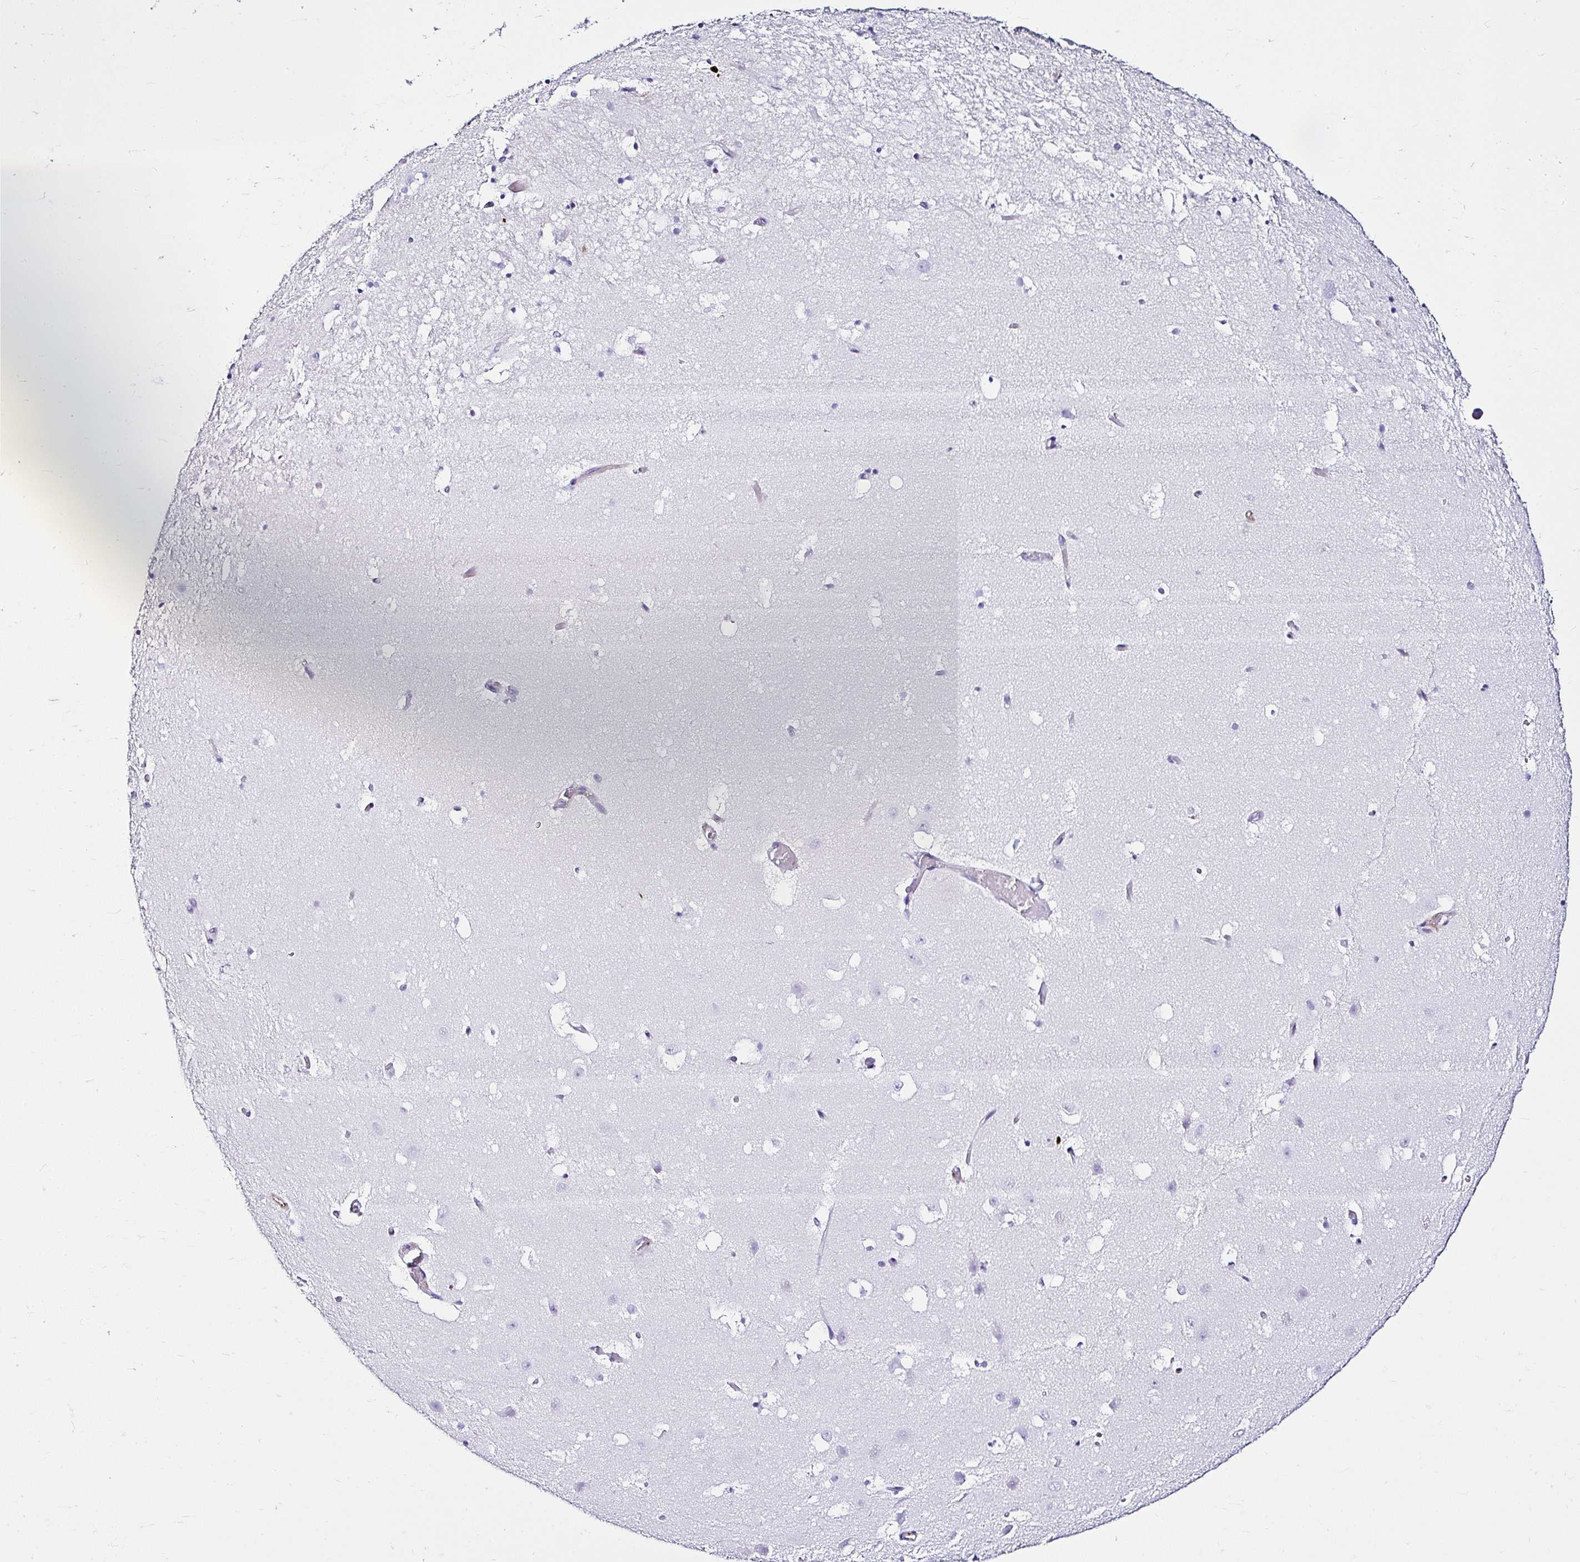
{"staining": {"intensity": "negative", "quantity": "none", "location": "none"}, "tissue": "hippocampus", "cell_type": "Glial cells", "image_type": "normal", "snomed": [{"axis": "morphology", "description": "Normal tissue, NOS"}, {"axis": "topography", "description": "Hippocampus"}], "caption": "The histopathology image exhibits no significant staining in glial cells of hippocampus.", "gene": "DEPDC5", "patient": {"sex": "female", "age": 52}}